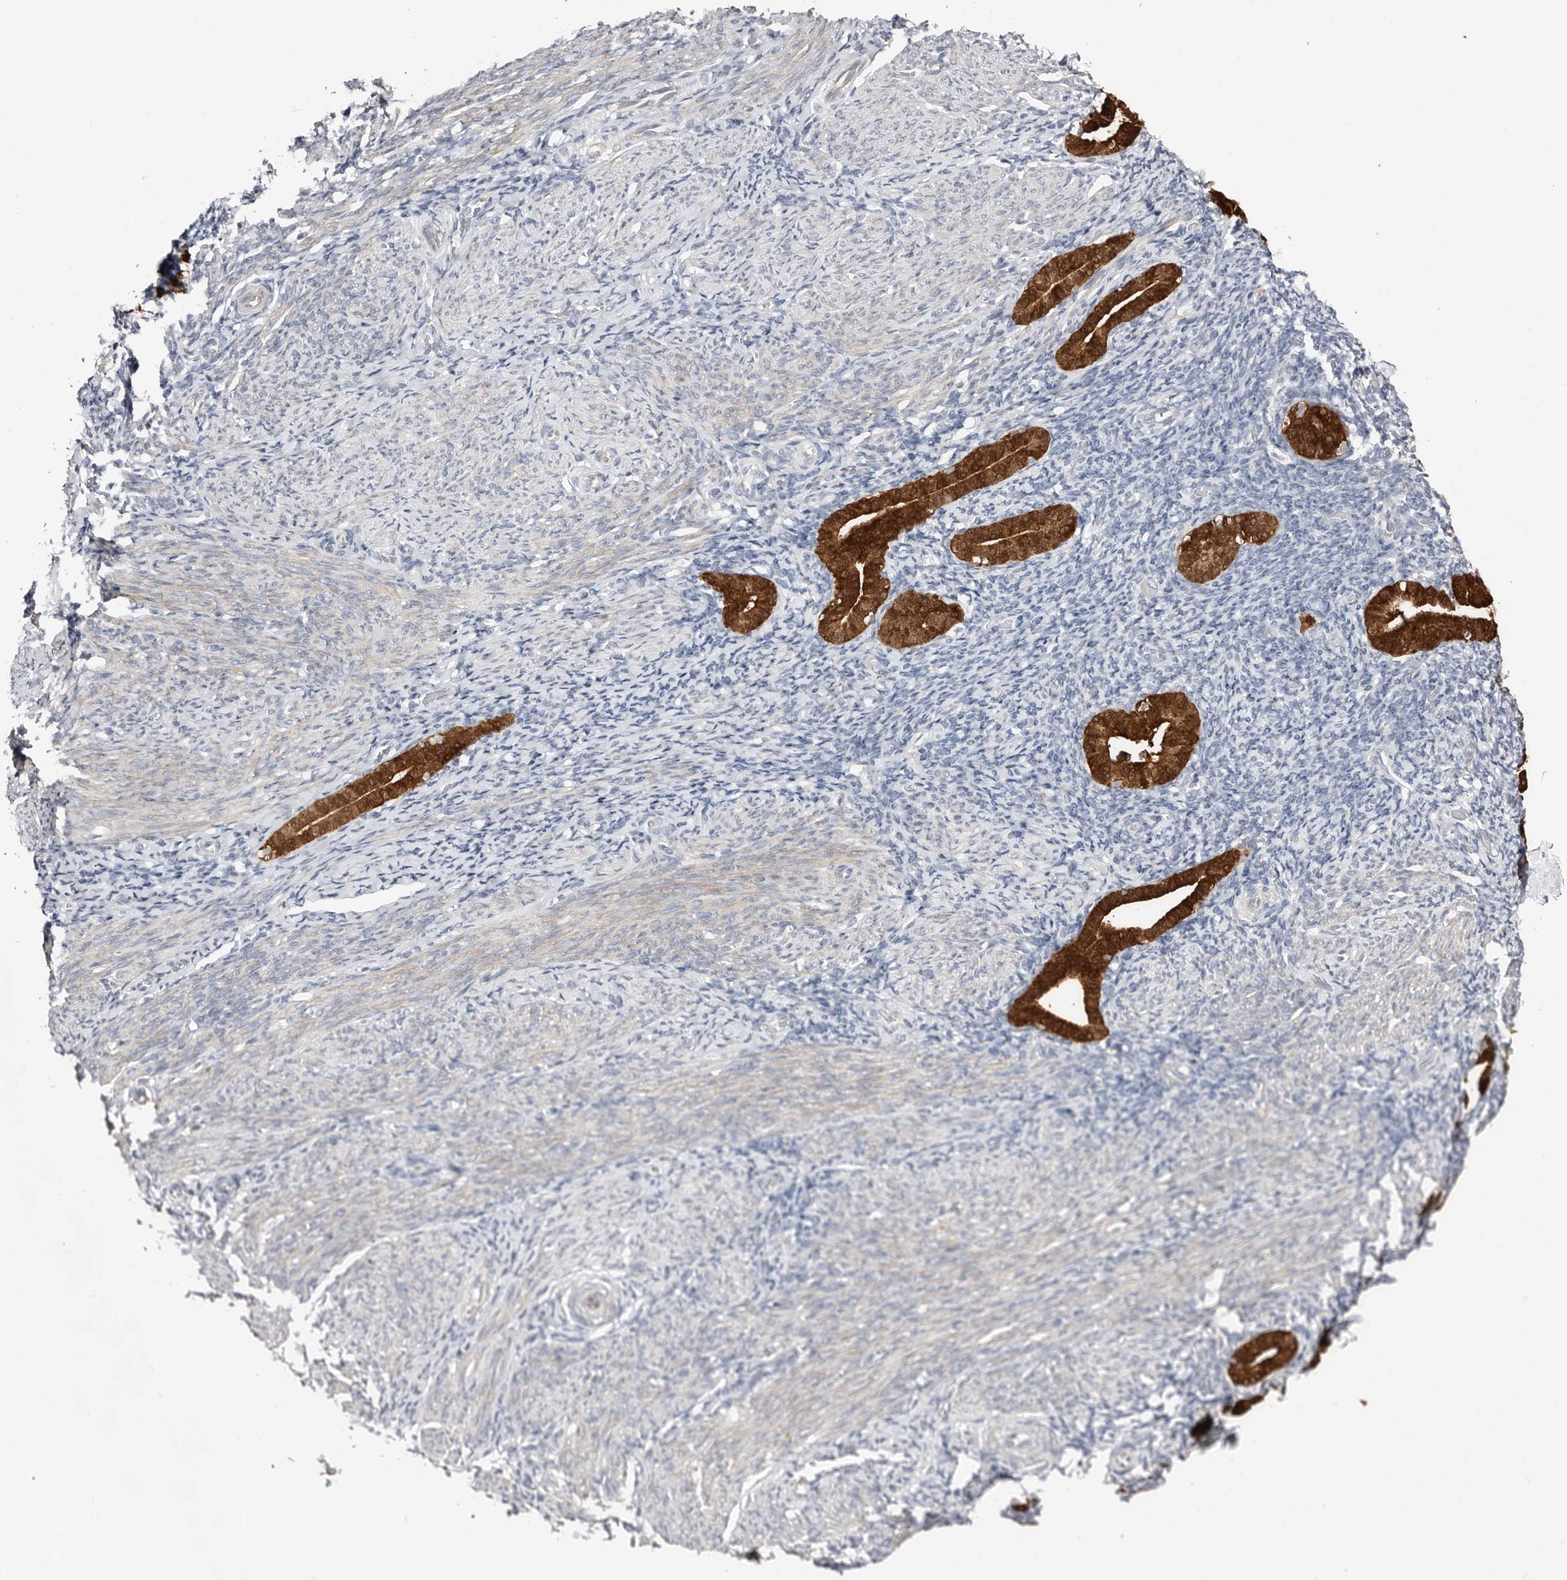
{"staining": {"intensity": "negative", "quantity": "none", "location": "none"}, "tissue": "endometrium", "cell_type": "Cells in endometrial stroma", "image_type": "normal", "snomed": [{"axis": "morphology", "description": "Normal tissue, NOS"}, {"axis": "topography", "description": "Endometrium"}], "caption": "This is an immunohistochemistry micrograph of normal endometrium. There is no positivity in cells in endometrial stroma.", "gene": "ASRGL1", "patient": {"sex": "female", "age": 51}}